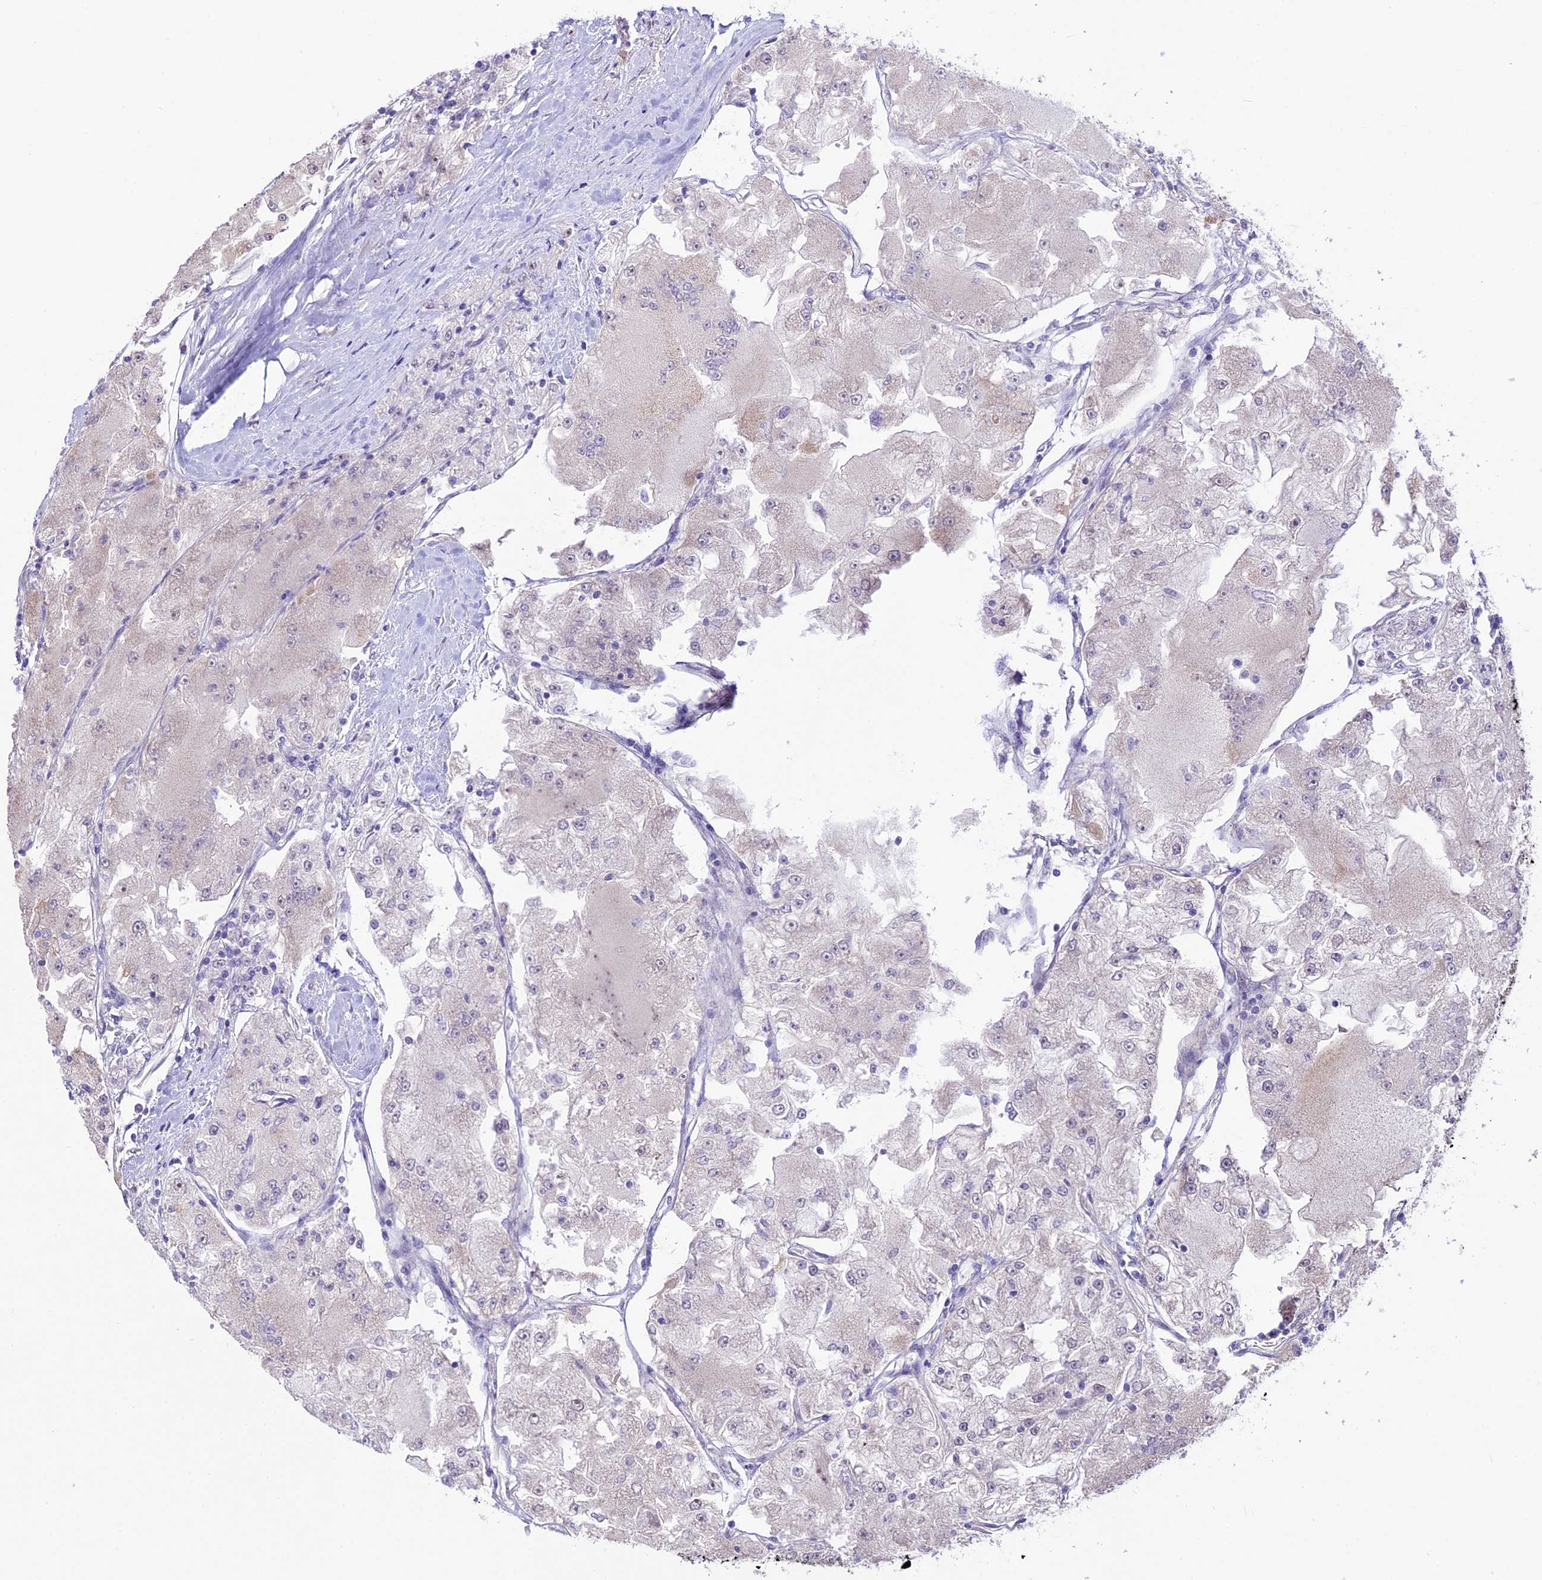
{"staining": {"intensity": "negative", "quantity": "none", "location": "none"}, "tissue": "renal cancer", "cell_type": "Tumor cells", "image_type": "cancer", "snomed": [{"axis": "morphology", "description": "Adenocarcinoma, NOS"}, {"axis": "topography", "description": "Kidney"}], "caption": "An image of human renal adenocarcinoma is negative for staining in tumor cells.", "gene": "TCP11L2", "patient": {"sex": "female", "age": 72}}